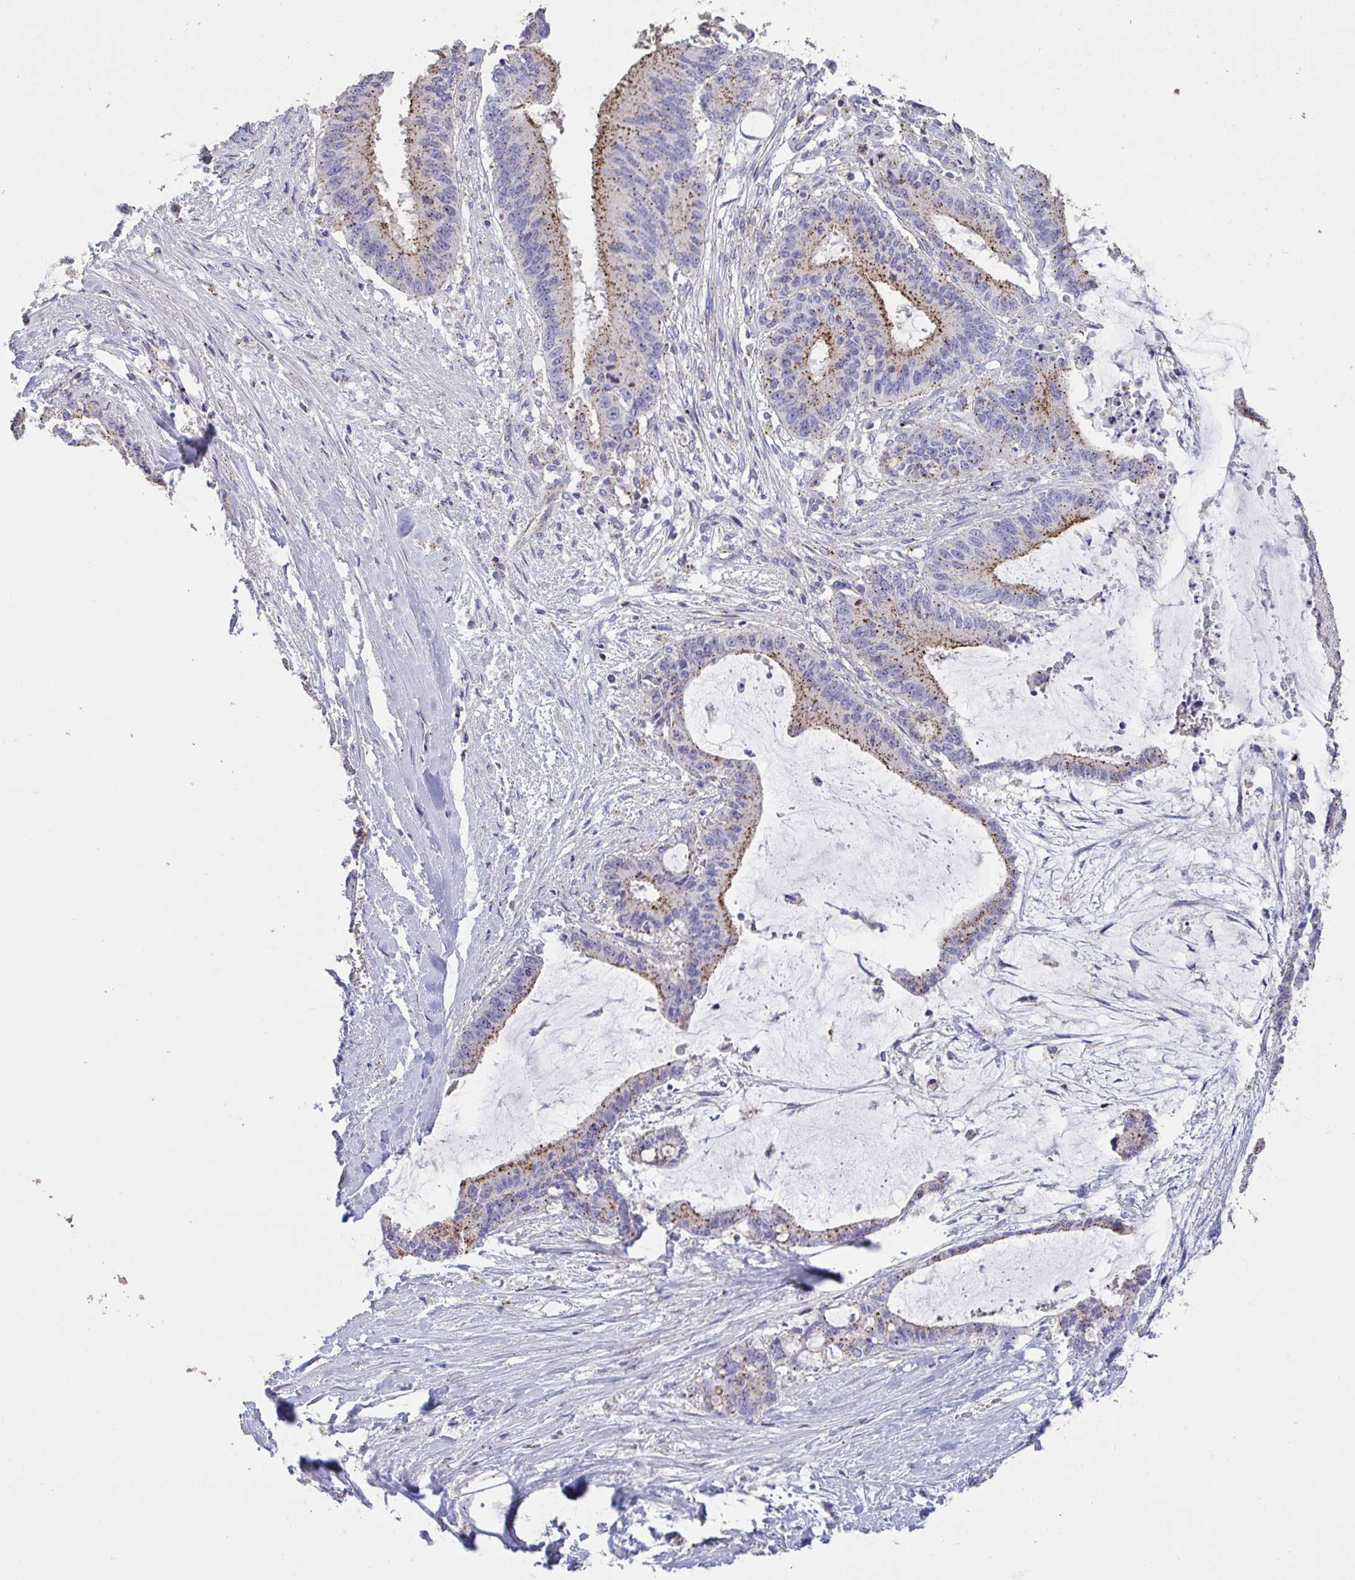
{"staining": {"intensity": "moderate", "quantity": "25%-75%", "location": "cytoplasmic/membranous"}, "tissue": "liver cancer", "cell_type": "Tumor cells", "image_type": "cancer", "snomed": [{"axis": "morphology", "description": "Normal tissue, NOS"}, {"axis": "morphology", "description": "Cholangiocarcinoma"}, {"axis": "topography", "description": "Liver"}, {"axis": "topography", "description": "Peripheral nerve tissue"}], "caption": "Protein expression analysis of liver cholangiocarcinoma demonstrates moderate cytoplasmic/membranous expression in about 25%-75% of tumor cells.", "gene": "CHMP5", "patient": {"sex": "female", "age": 73}}